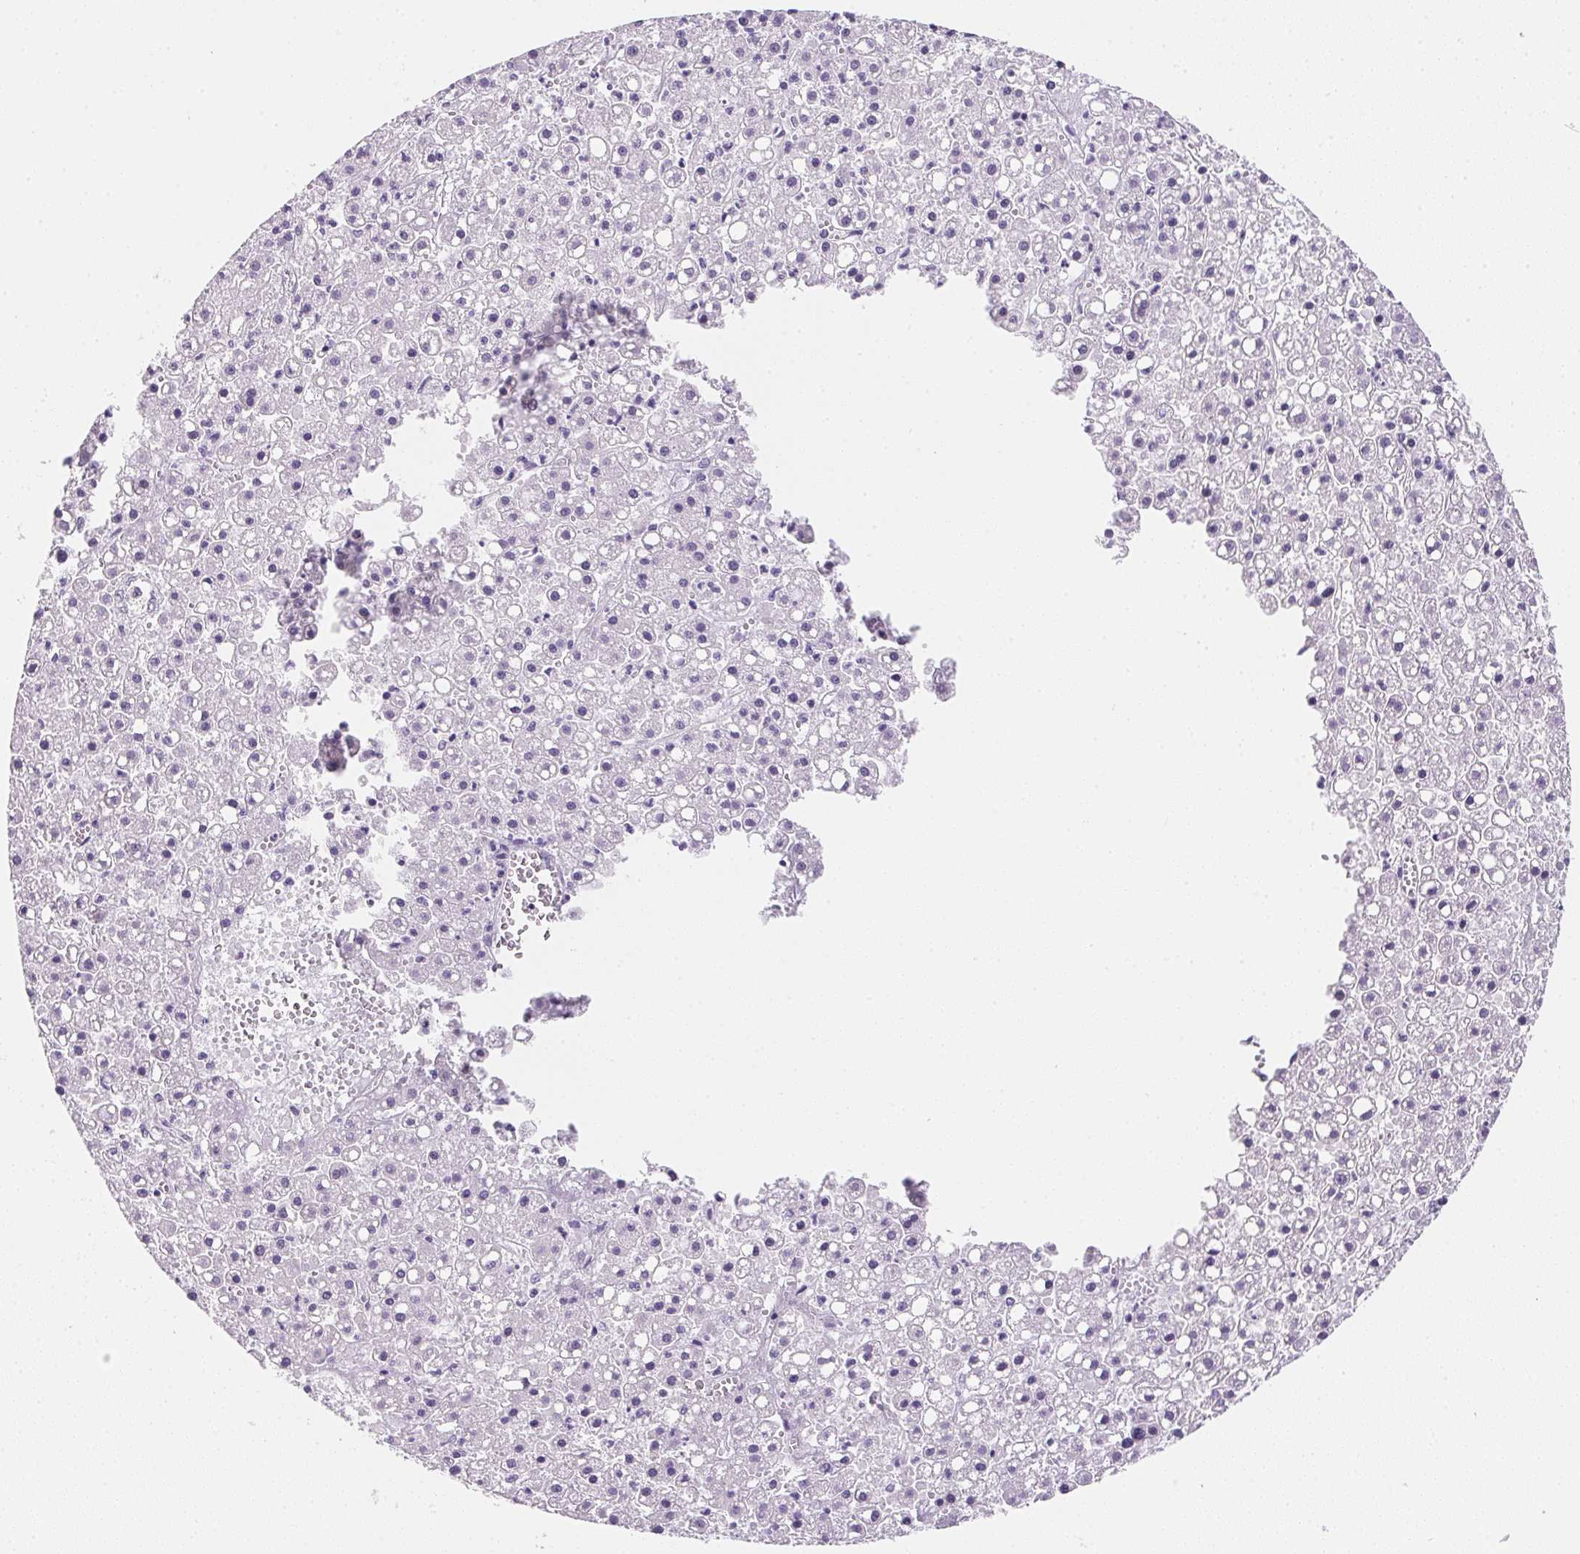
{"staining": {"intensity": "negative", "quantity": "none", "location": "none"}, "tissue": "liver cancer", "cell_type": "Tumor cells", "image_type": "cancer", "snomed": [{"axis": "morphology", "description": "Carcinoma, Hepatocellular, NOS"}, {"axis": "topography", "description": "Liver"}], "caption": "High power microscopy micrograph of an immunohistochemistry (IHC) photomicrograph of liver cancer, revealing no significant staining in tumor cells.", "gene": "AQP5", "patient": {"sex": "male", "age": 67}}